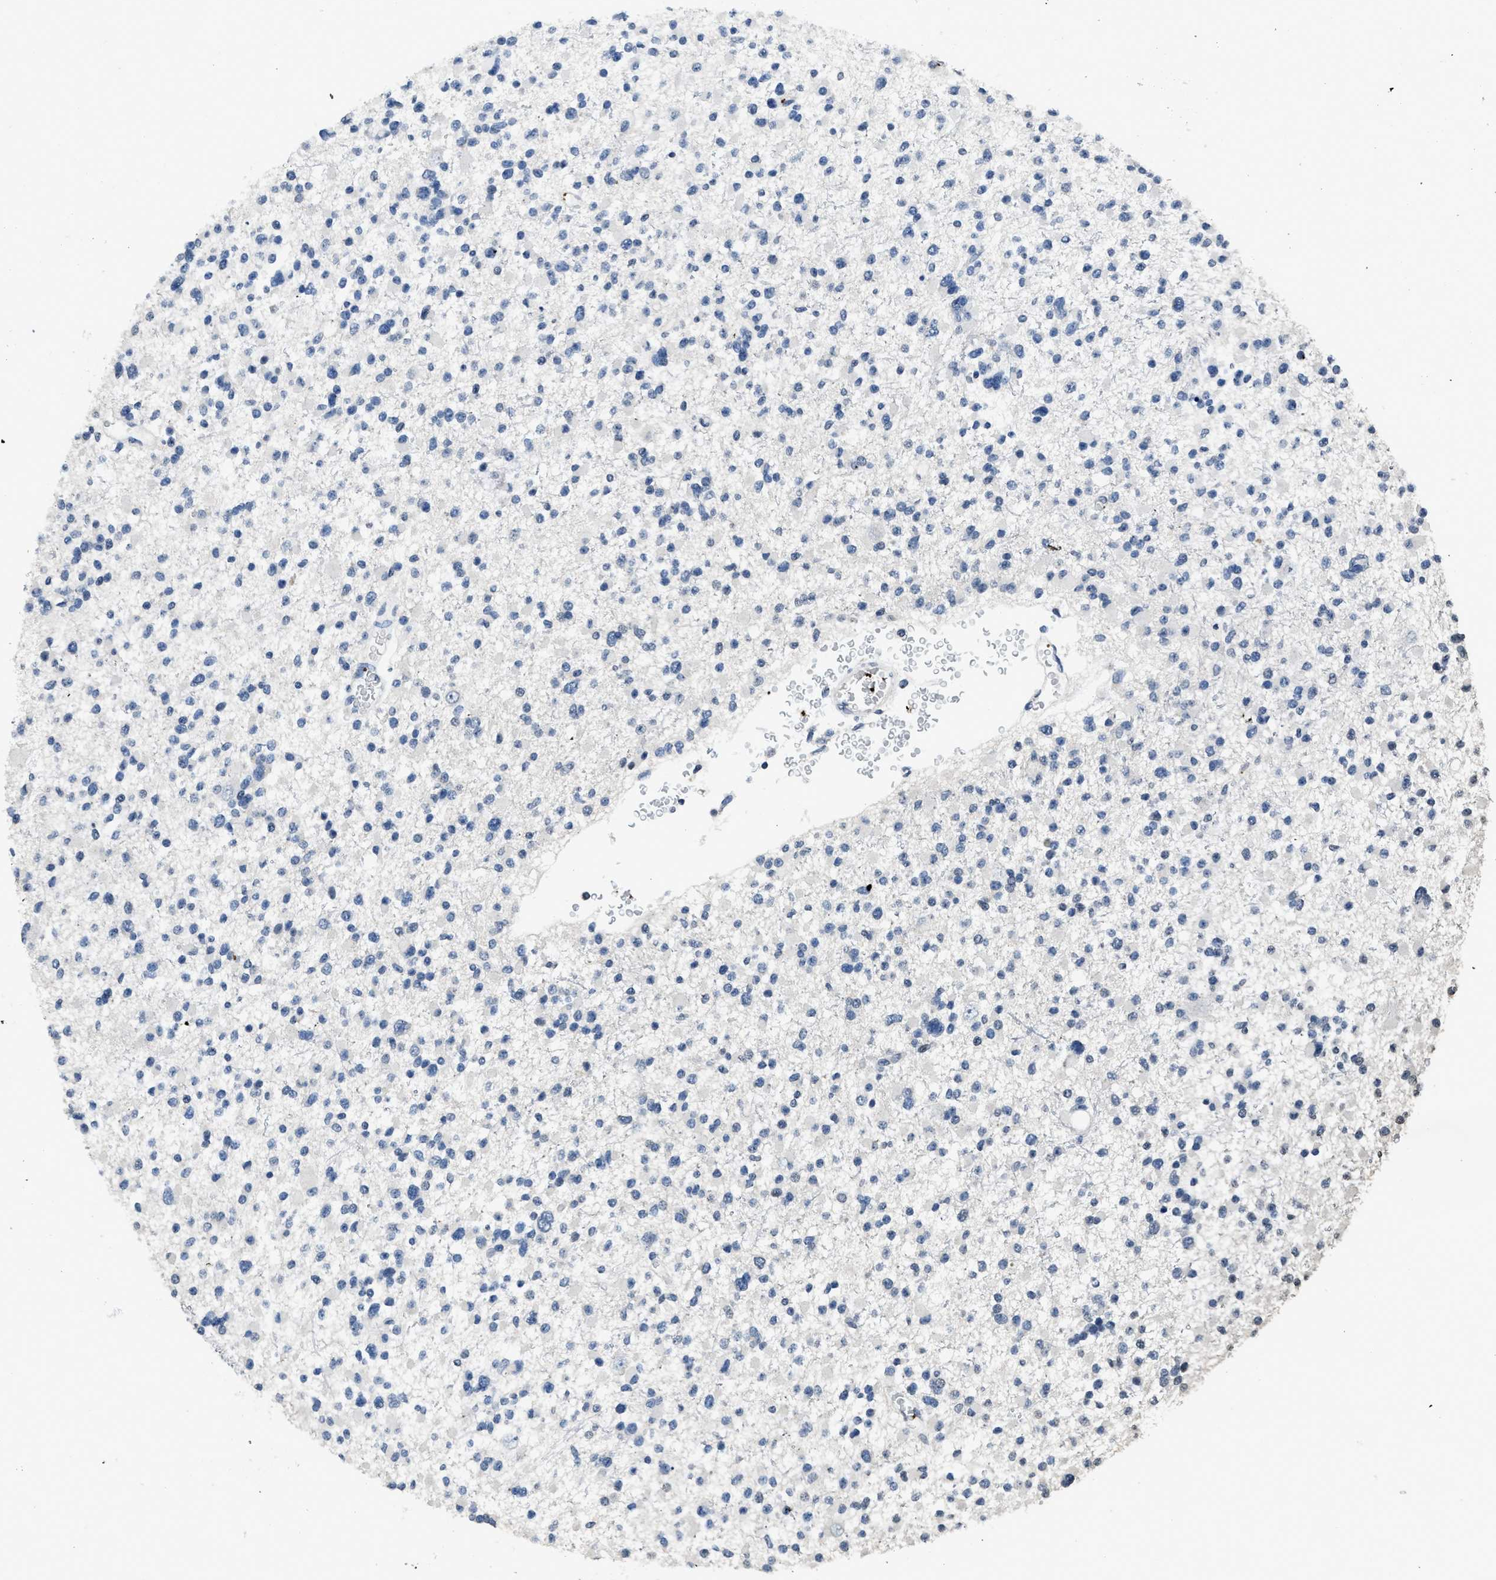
{"staining": {"intensity": "negative", "quantity": "none", "location": "none"}, "tissue": "glioma", "cell_type": "Tumor cells", "image_type": "cancer", "snomed": [{"axis": "morphology", "description": "Glioma, malignant, Low grade"}, {"axis": "topography", "description": "Brain"}], "caption": "Immunohistochemical staining of glioma exhibits no significant expression in tumor cells. (DAB (3,3'-diaminobenzidine) immunohistochemistry (IHC) visualized using brightfield microscopy, high magnification).", "gene": "ITGA2B", "patient": {"sex": "female", "age": 22}}